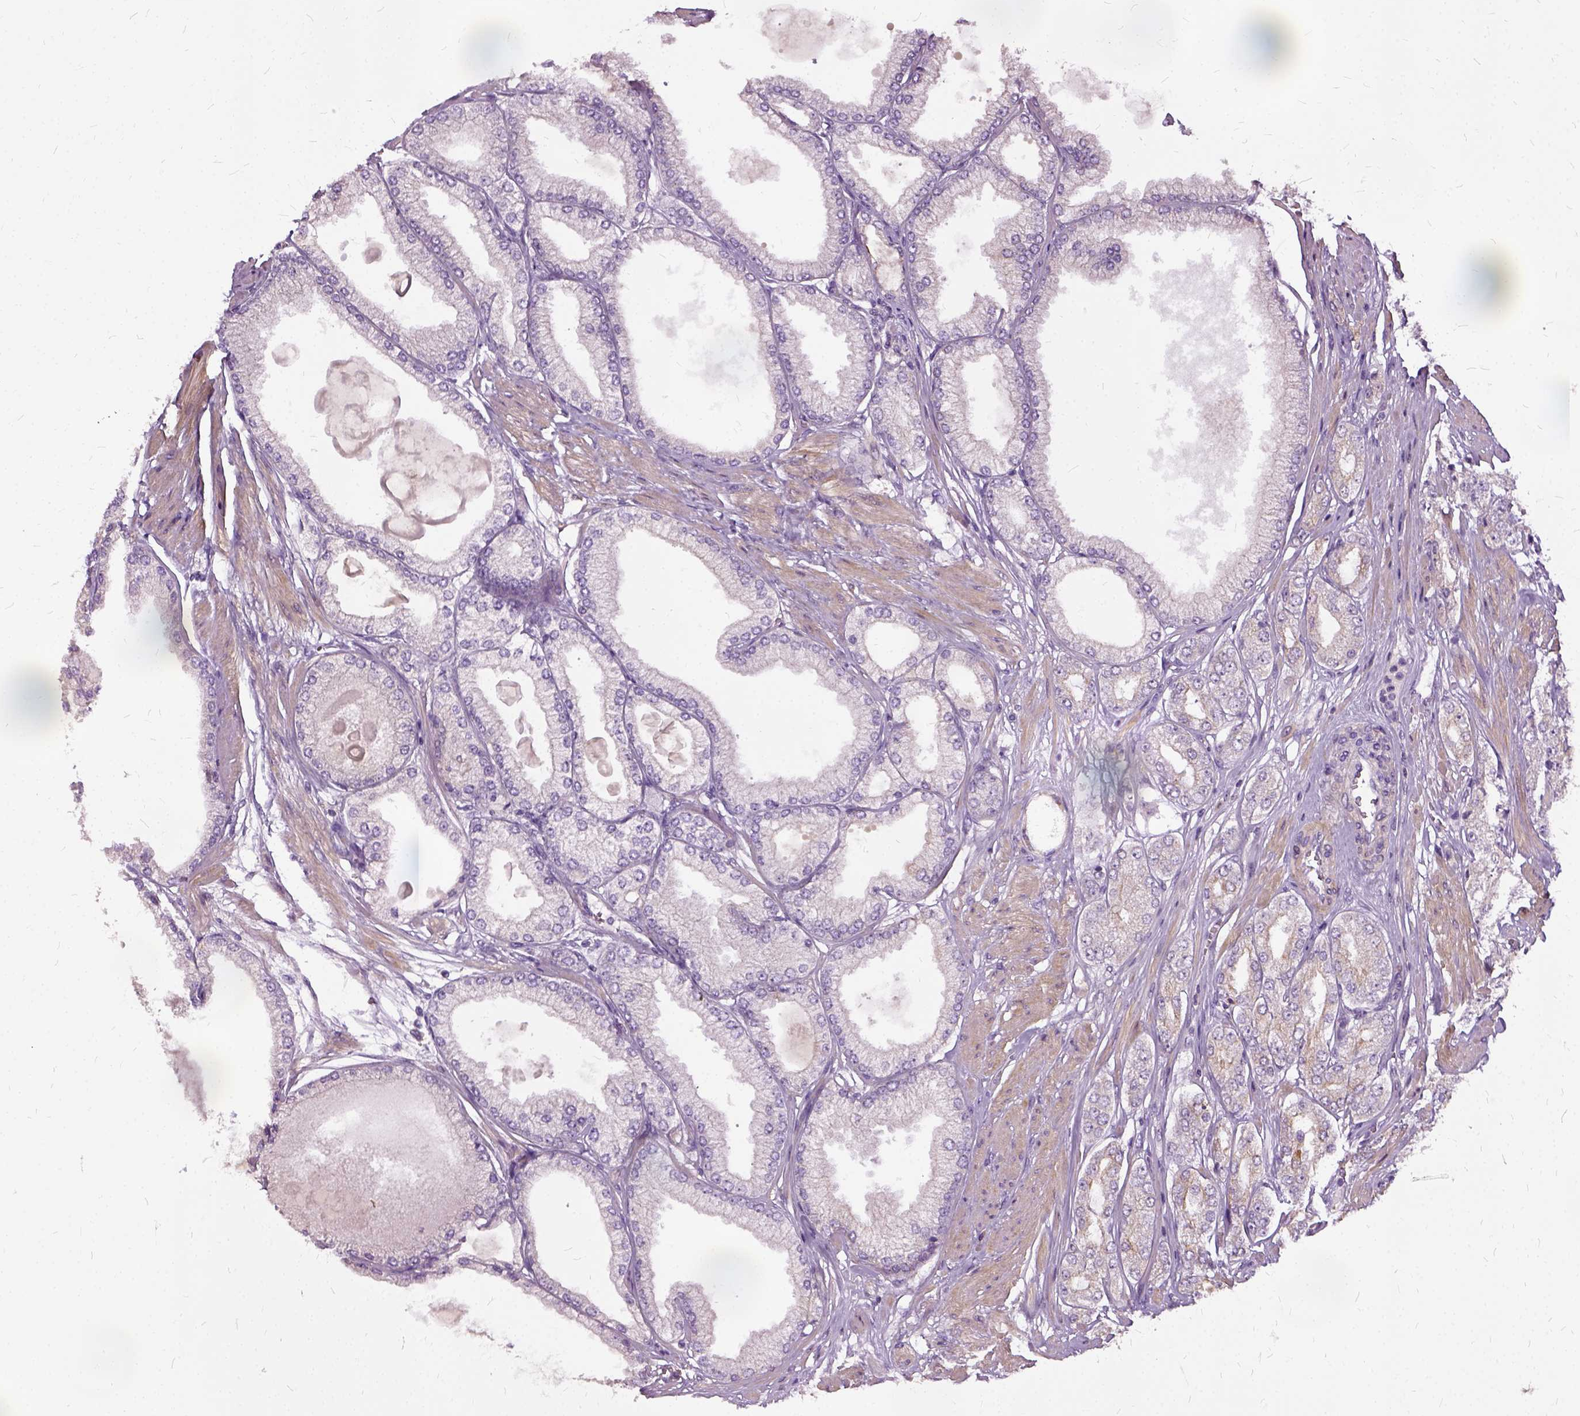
{"staining": {"intensity": "negative", "quantity": "none", "location": "none"}, "tissue": "prostate cancer", "cell_type": "Tumor cells", "image_type": "cancer", "snomed": [{"axis": "morphology", "description": "Adenocarcinoma, High grade"}, {"axis": "topography", "description": "Prostate"}], "caption": "IHC of prostate cancer exhibits no expression in tumor cells.", "gene": "ILRUN", "patient": {"sex": "male", "age": 68}}